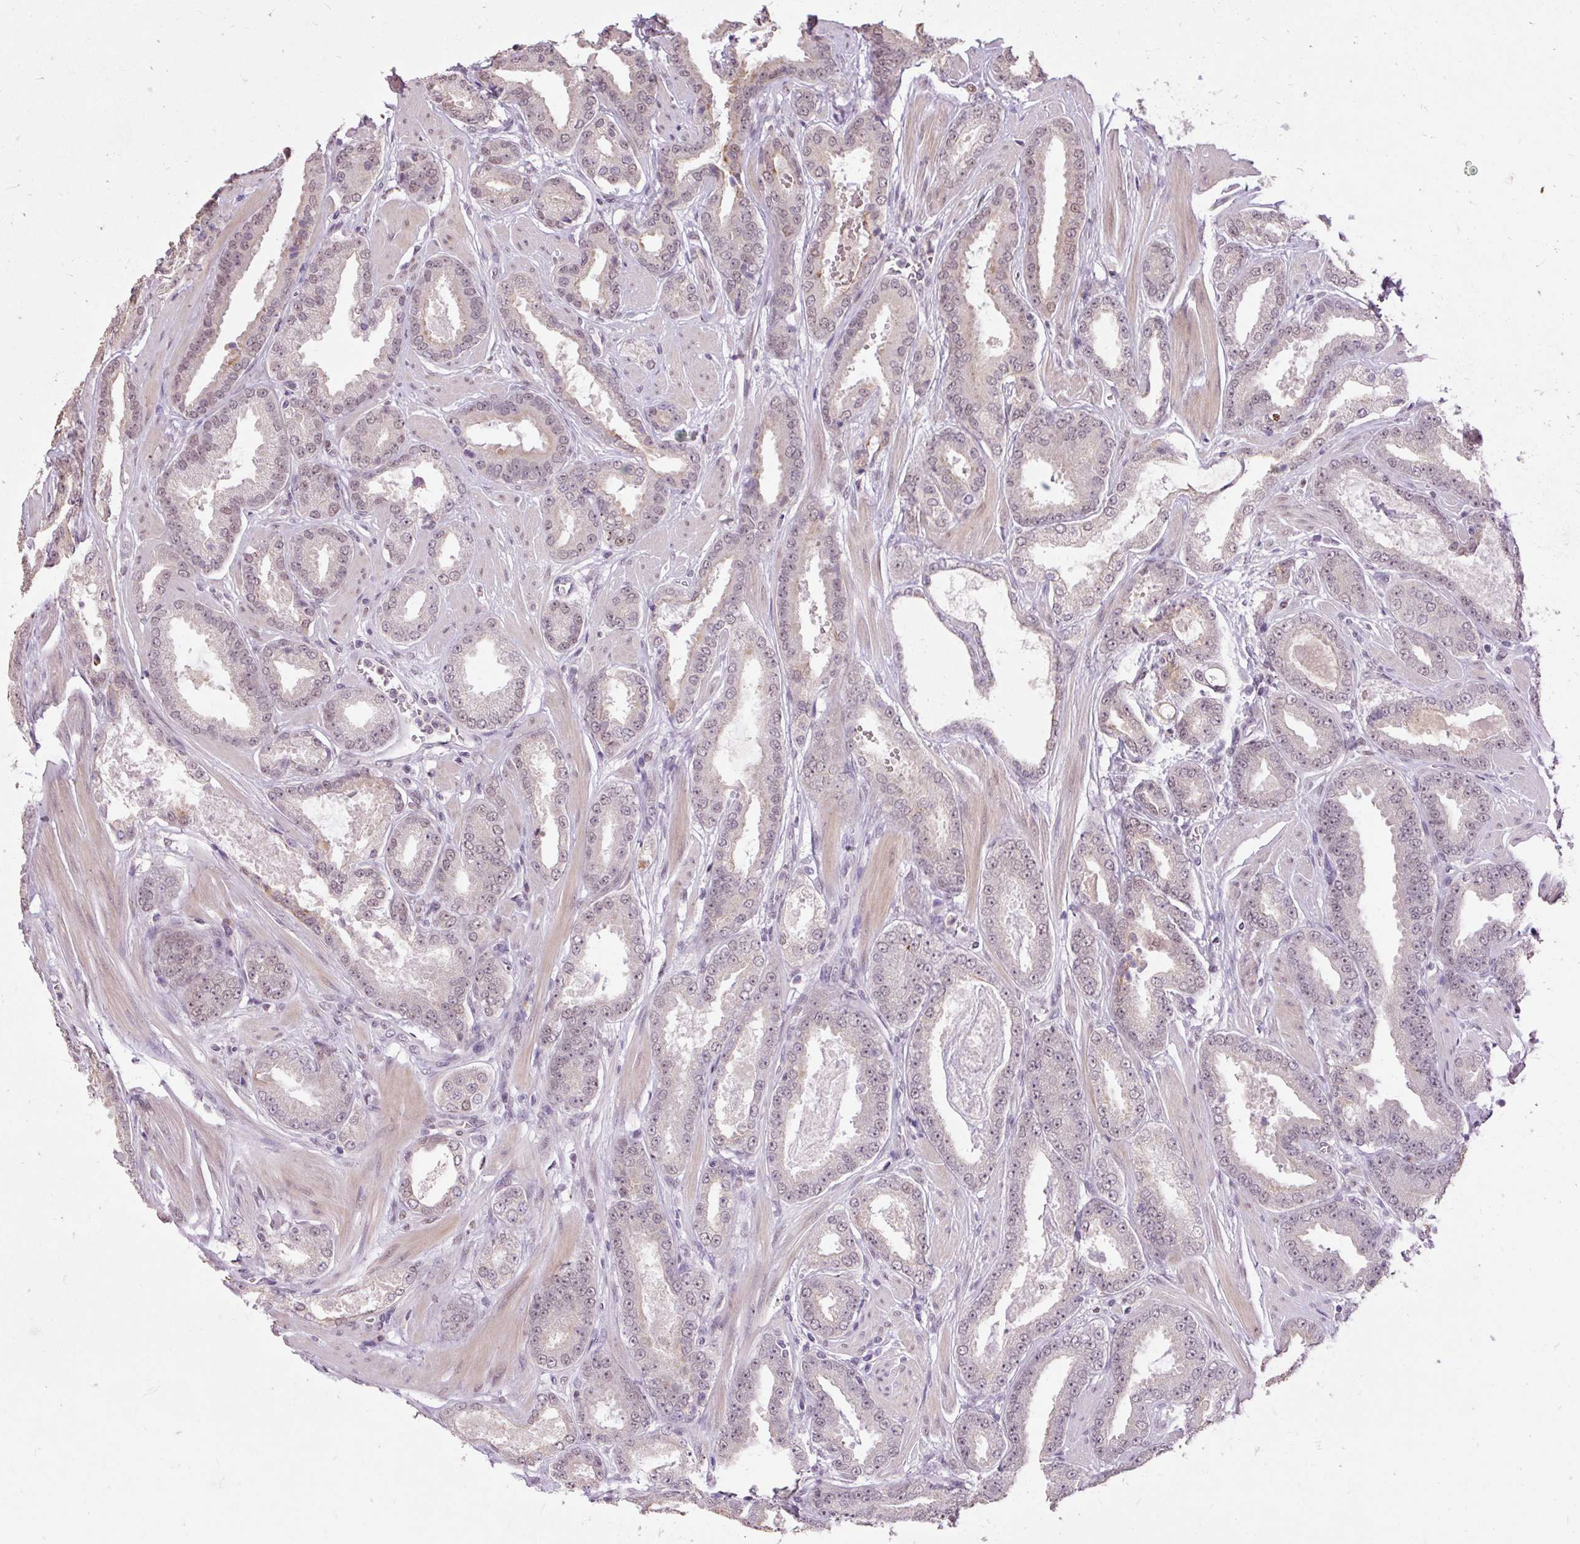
{"staining": {"intensity": "weak", "quantity": "25%-75%", "location": "cytoplasmic/membranous,nuclear"}, "tissue": "prostate cancer", "cell_type": "Tumor cells", "image_type": "cancer", "snomed": [{"axis": "morphology", "description": "Adenocarcinoma, Low grade"}, {"axis": "topography", "description": "Prostate"}], "caption": "Immunohistochemistry (IHC) (DAB (3,3'-diaminobenzidine)) staining of human adenocarcinoma (low-grade) (prostate) demonstrates weak cytoplasmic/membranous and nuclear protein staining in about 25%-75% of tumor cells.", "gene": "NPIPB12", "patient": {"sex": "male", "age": 42}}